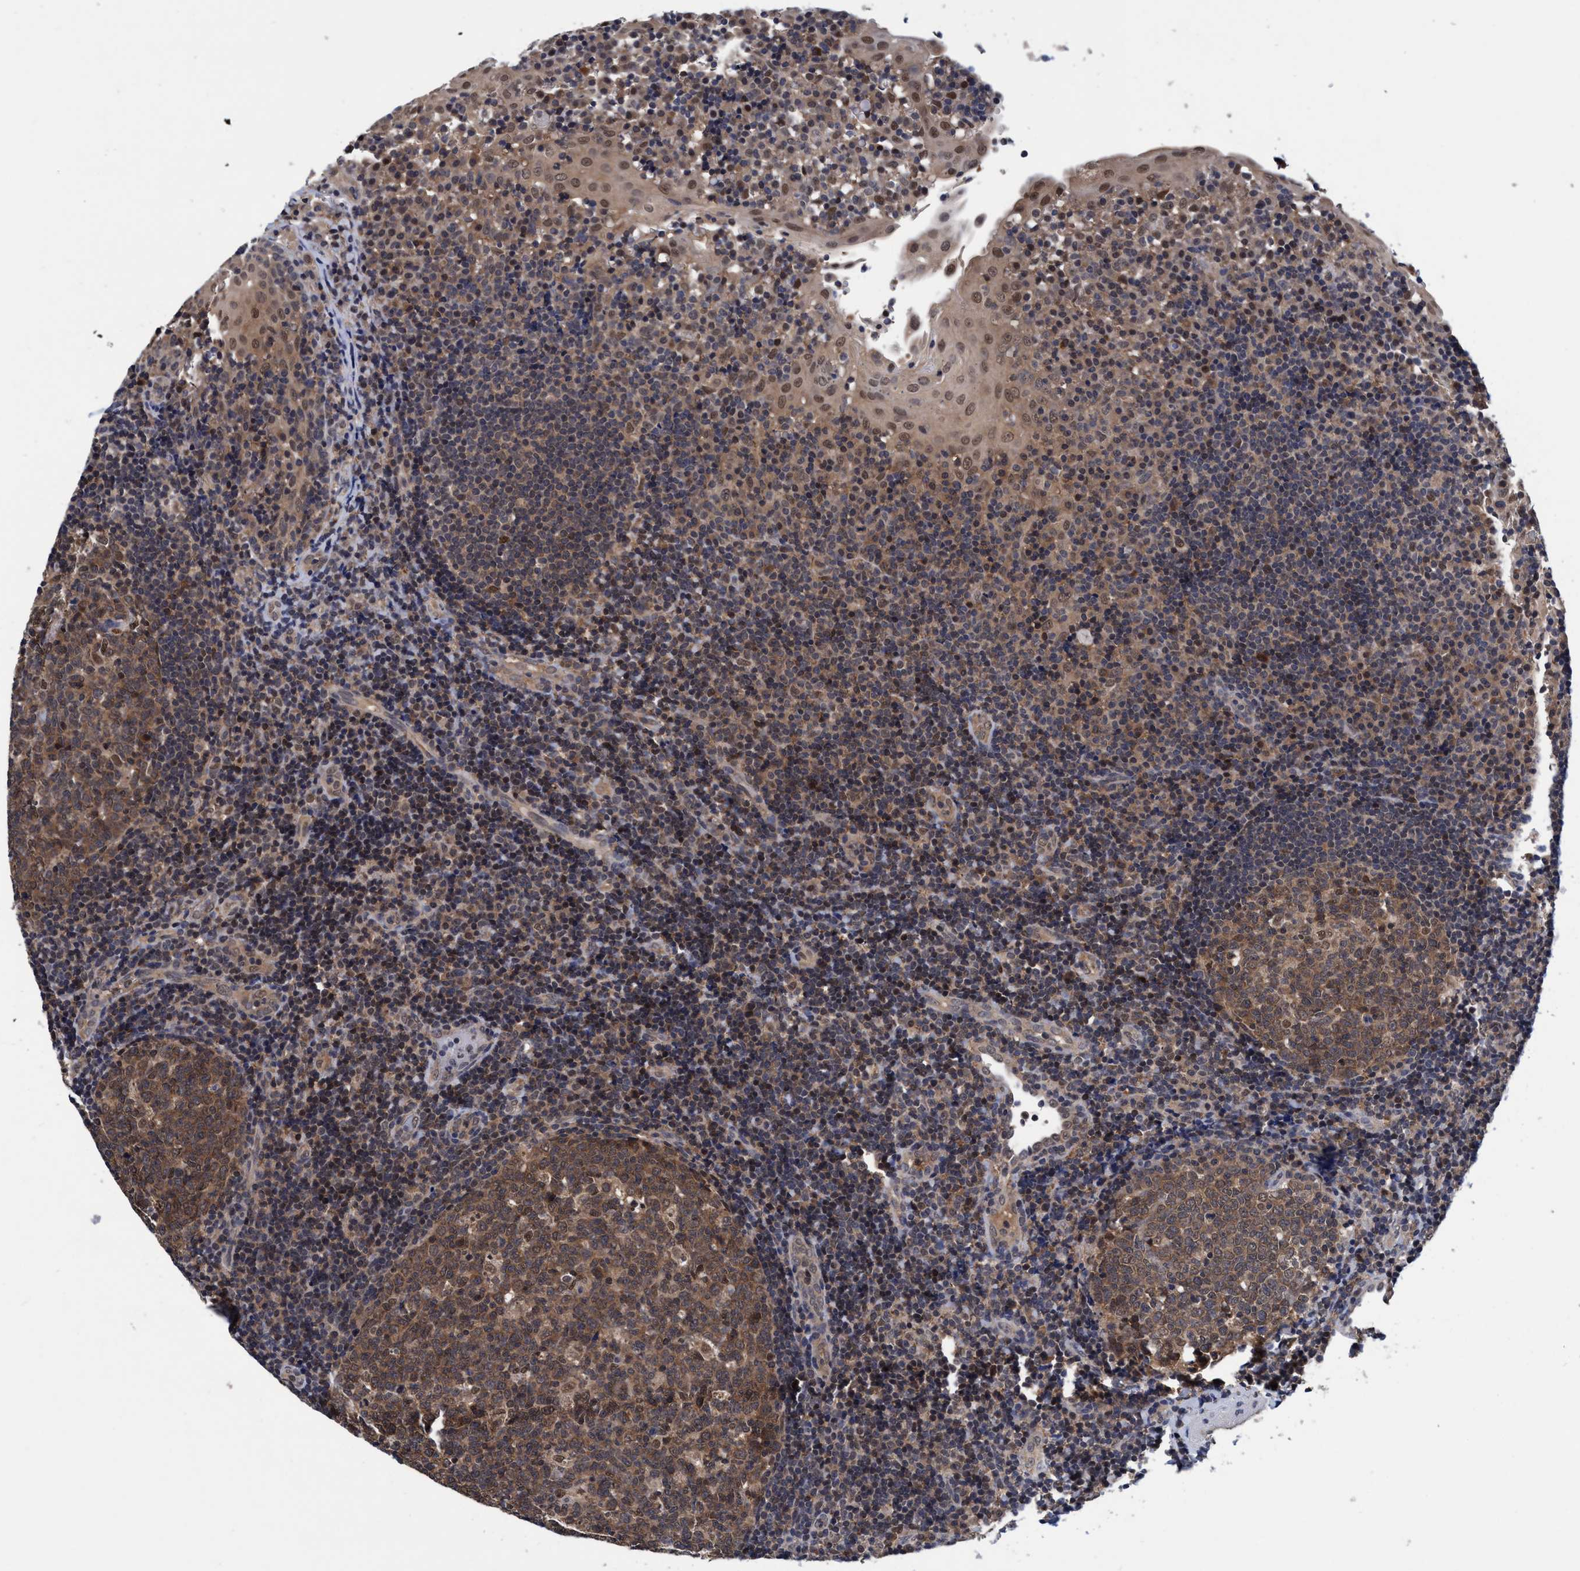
{"staining": {"intensity": "moderate", "quantity": ">75%", "location": "cytoplasmic/membranous"}, "tissue": "tonsil", "cell_type": "Germinal center cells", "image_type": "normal", "snomed": [{"axis": "morphology", "description": "Normal tissue, NOS"}, {"axis": "topography", "description": "Tonsil"}], "caption": "Protein expression by IHC reveals moderate cytoplasmic/membranous positivity in about >75% of germinal center cells in benign tonsil. (DAB (3,3'-diaminobenzidine) IHC with brightfield microscopy, high magnification).", "gene": "PSMD12", "patient": {"sex": "female", "age": 40}}